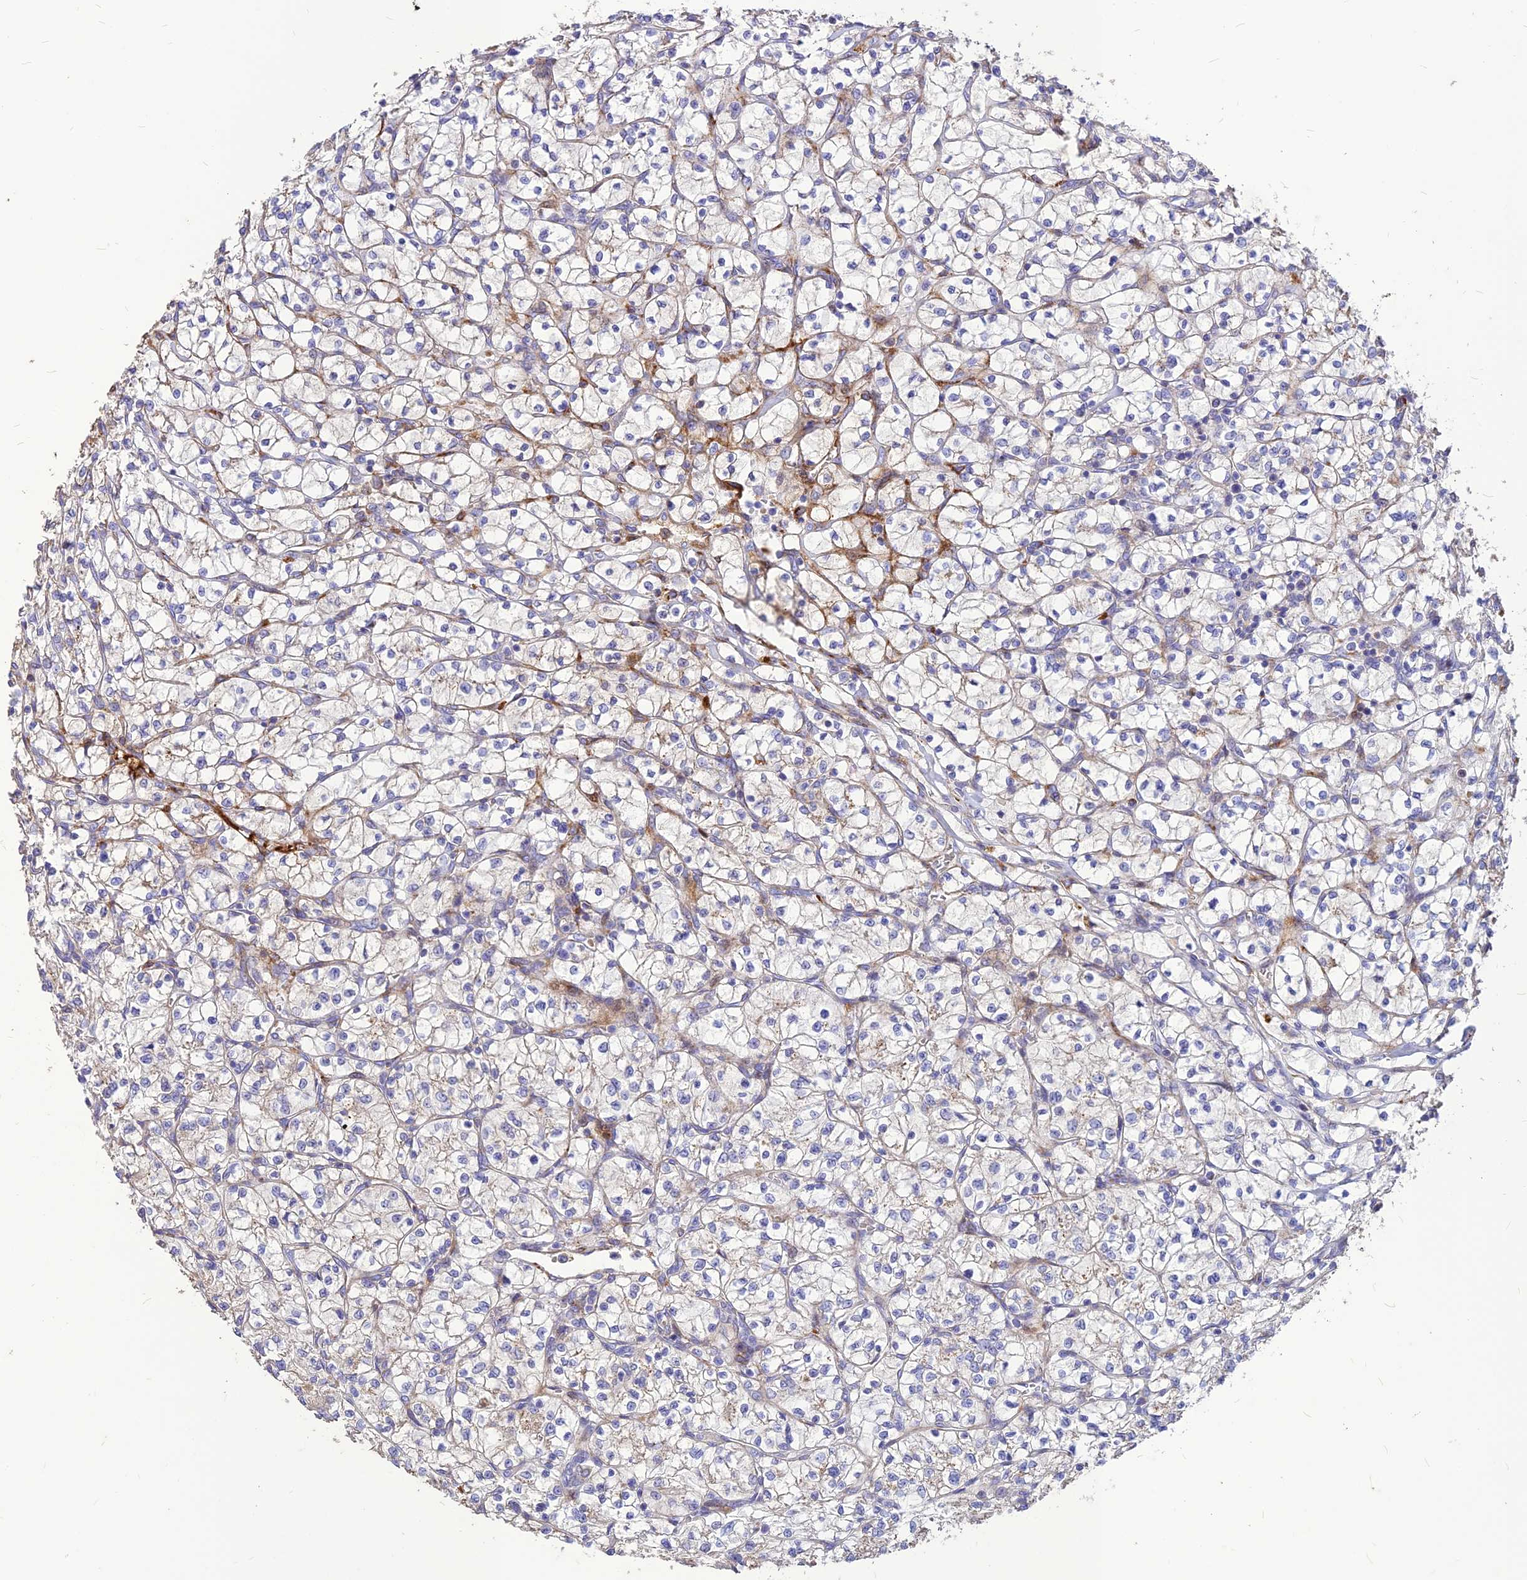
{"staining": {"intensity": "negative", "quantity": "none", "location": "none"}, "tissue": "renal cancer", "cell_type": "Tumor cells", "image_type": "cancer", "snomed": [{"axis": "morphology", "description": "Adenocarcinoma, NOS"}, {"axis": "topography", "description": "Kidney"}], "caption": "Immunohistochemistry (IHC) micrograph of renal cancer (adenocarcinoma) stained for a protein (brown), which demonstrates no positivity in tumor cells.", "gene": "RIMOC1", "patient": {"sex": "female", "age": 64}}